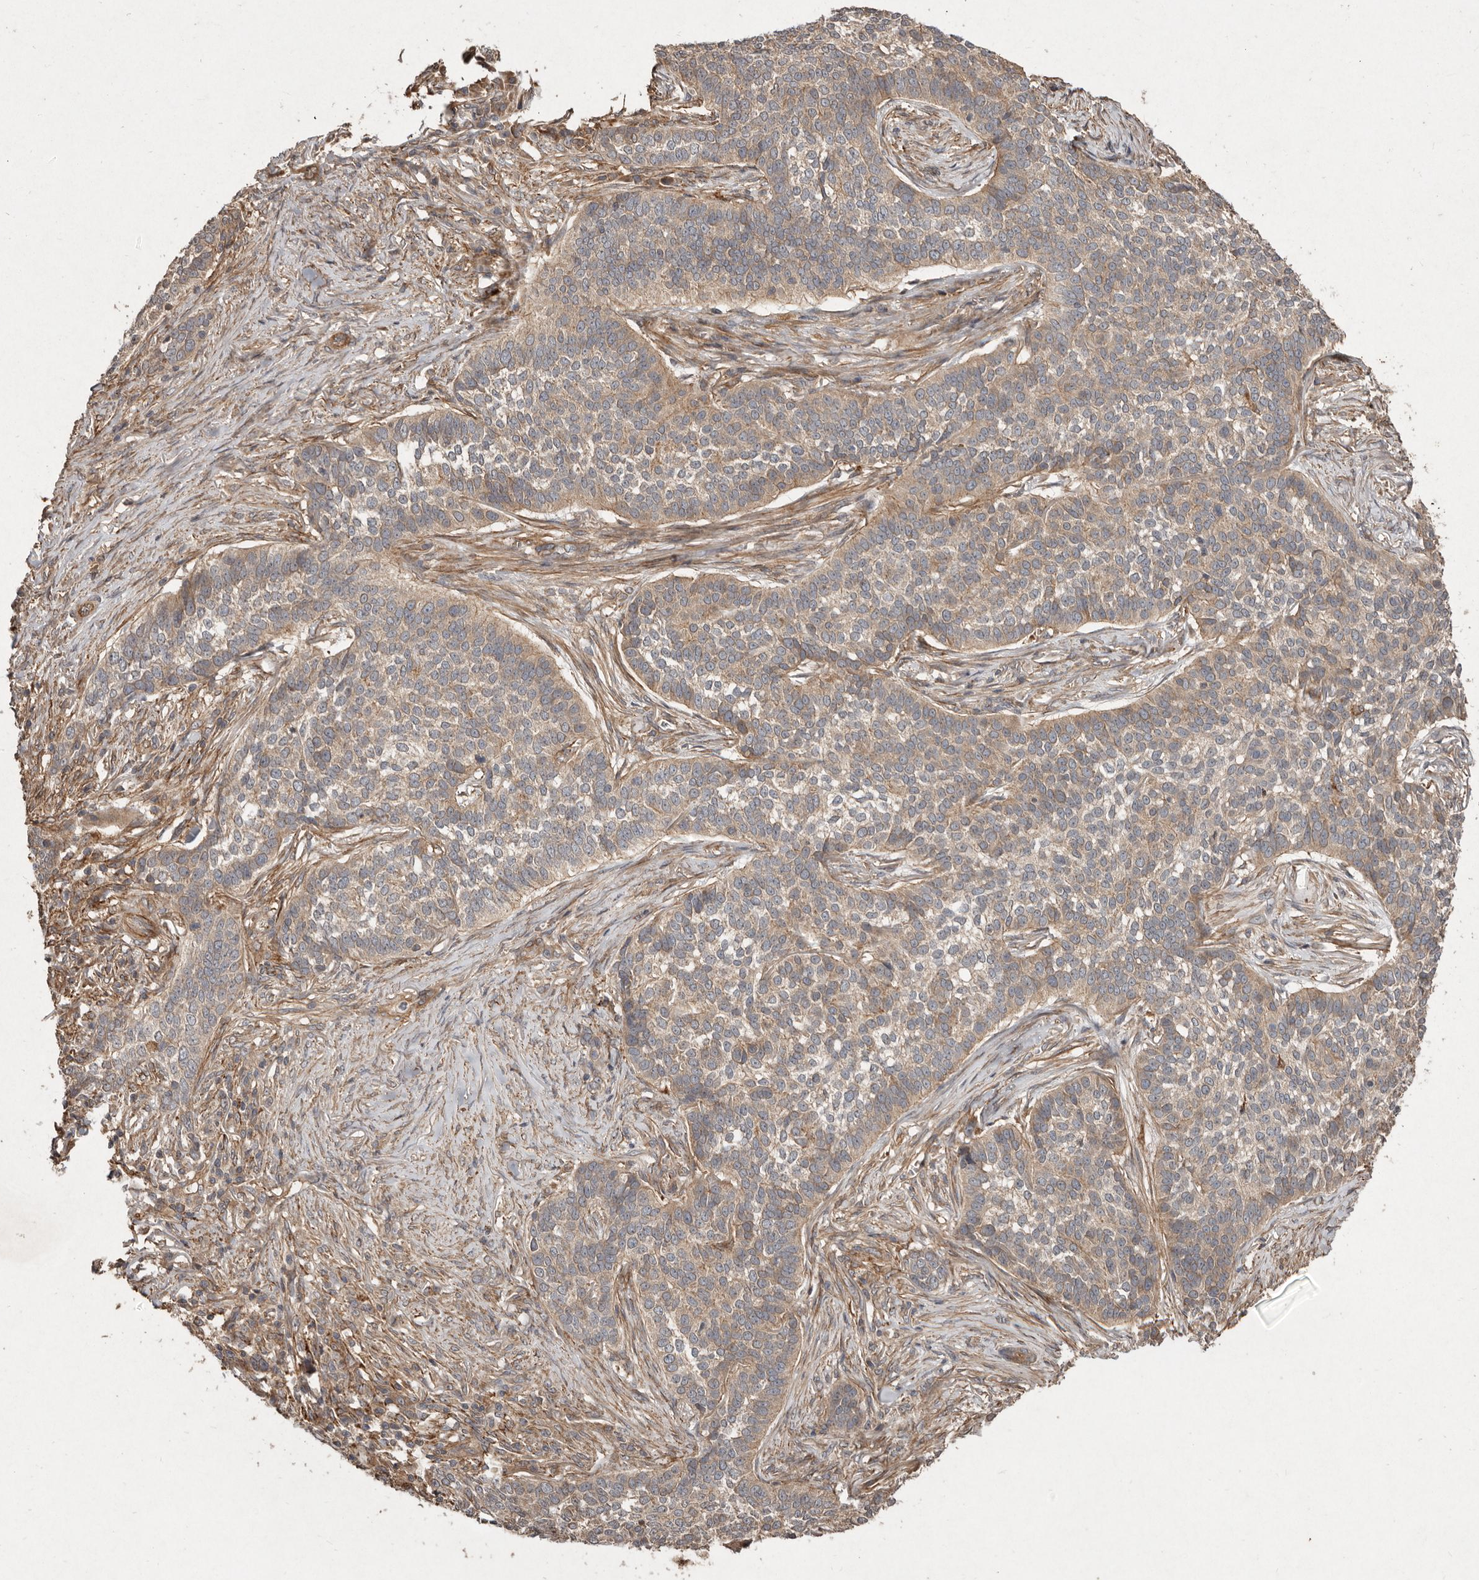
{"staining": {"intensity": "weak", "quantity": ">75%", "location": "cytoplasmic/membranous"}, "tissue": "skin cancer", "cell_type": "Tumor cells", "image_type": "cancer", "snomed": [{"axis": "morphology", "description": "Basal cell carcinoma"}, {"axis": "topography", "description": "Skin"}], "caption": "Immunohistochemistry (IHC) (DAB (3,3'-diaminobenzidine)) staining of human skin basal cell carcinoma displays weak cytoplasmic/membranous protein staining in about >75% of tumor cells. The staining is performed using DAB (3,3'-diaminobenzidine) brown chromogen to label protein expression. The nuclei are counter-stained blue using hematoxylin.", "gene": "SEMA3A", "patient": {"sex": "male", "age": 85}}